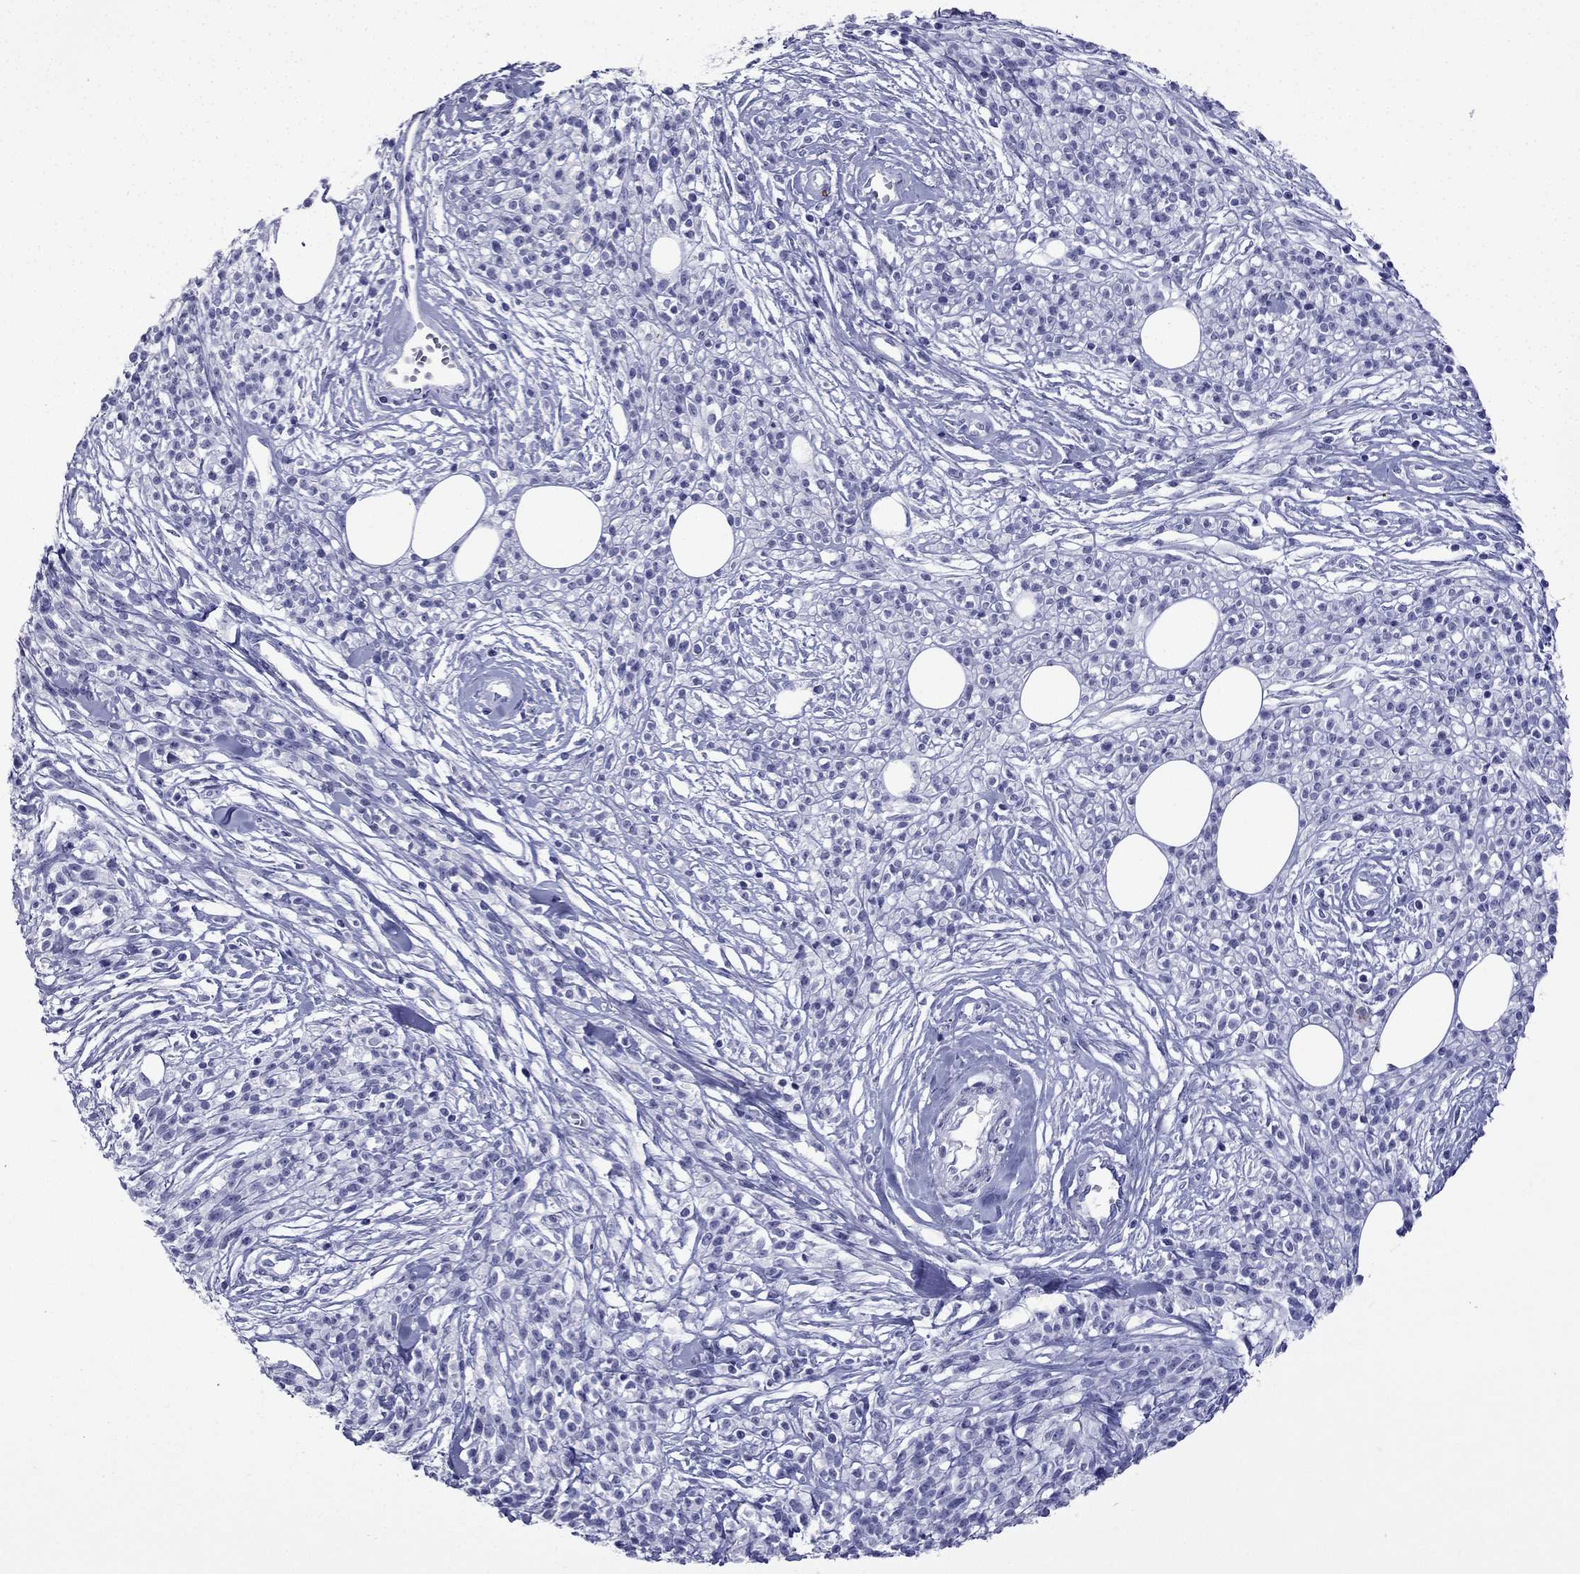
{"staining": {"intensity": "negative", "quantity": "none", "location": "none"}, "tissue": "melanoma", "cell_type": "Tumor cells", "image_type": "cancer", "snomed": [{"axis": "morphology", "description": "Malignant melanoma, NOS"}, {"axis": "topography", "description": "Skin"}, {"axis": "topography", "description": "Skin of trunk"}], "caption": "Protein analysis of malignant melanoma demonstrates no significant staining in tumor cells. (Brightfield microscopy of DAB (3,3'-diaminobenzidine) immunohistochemistry at high magnification).", "gene": "GJA8", "patient": {"sex": "male", "age": 74}}